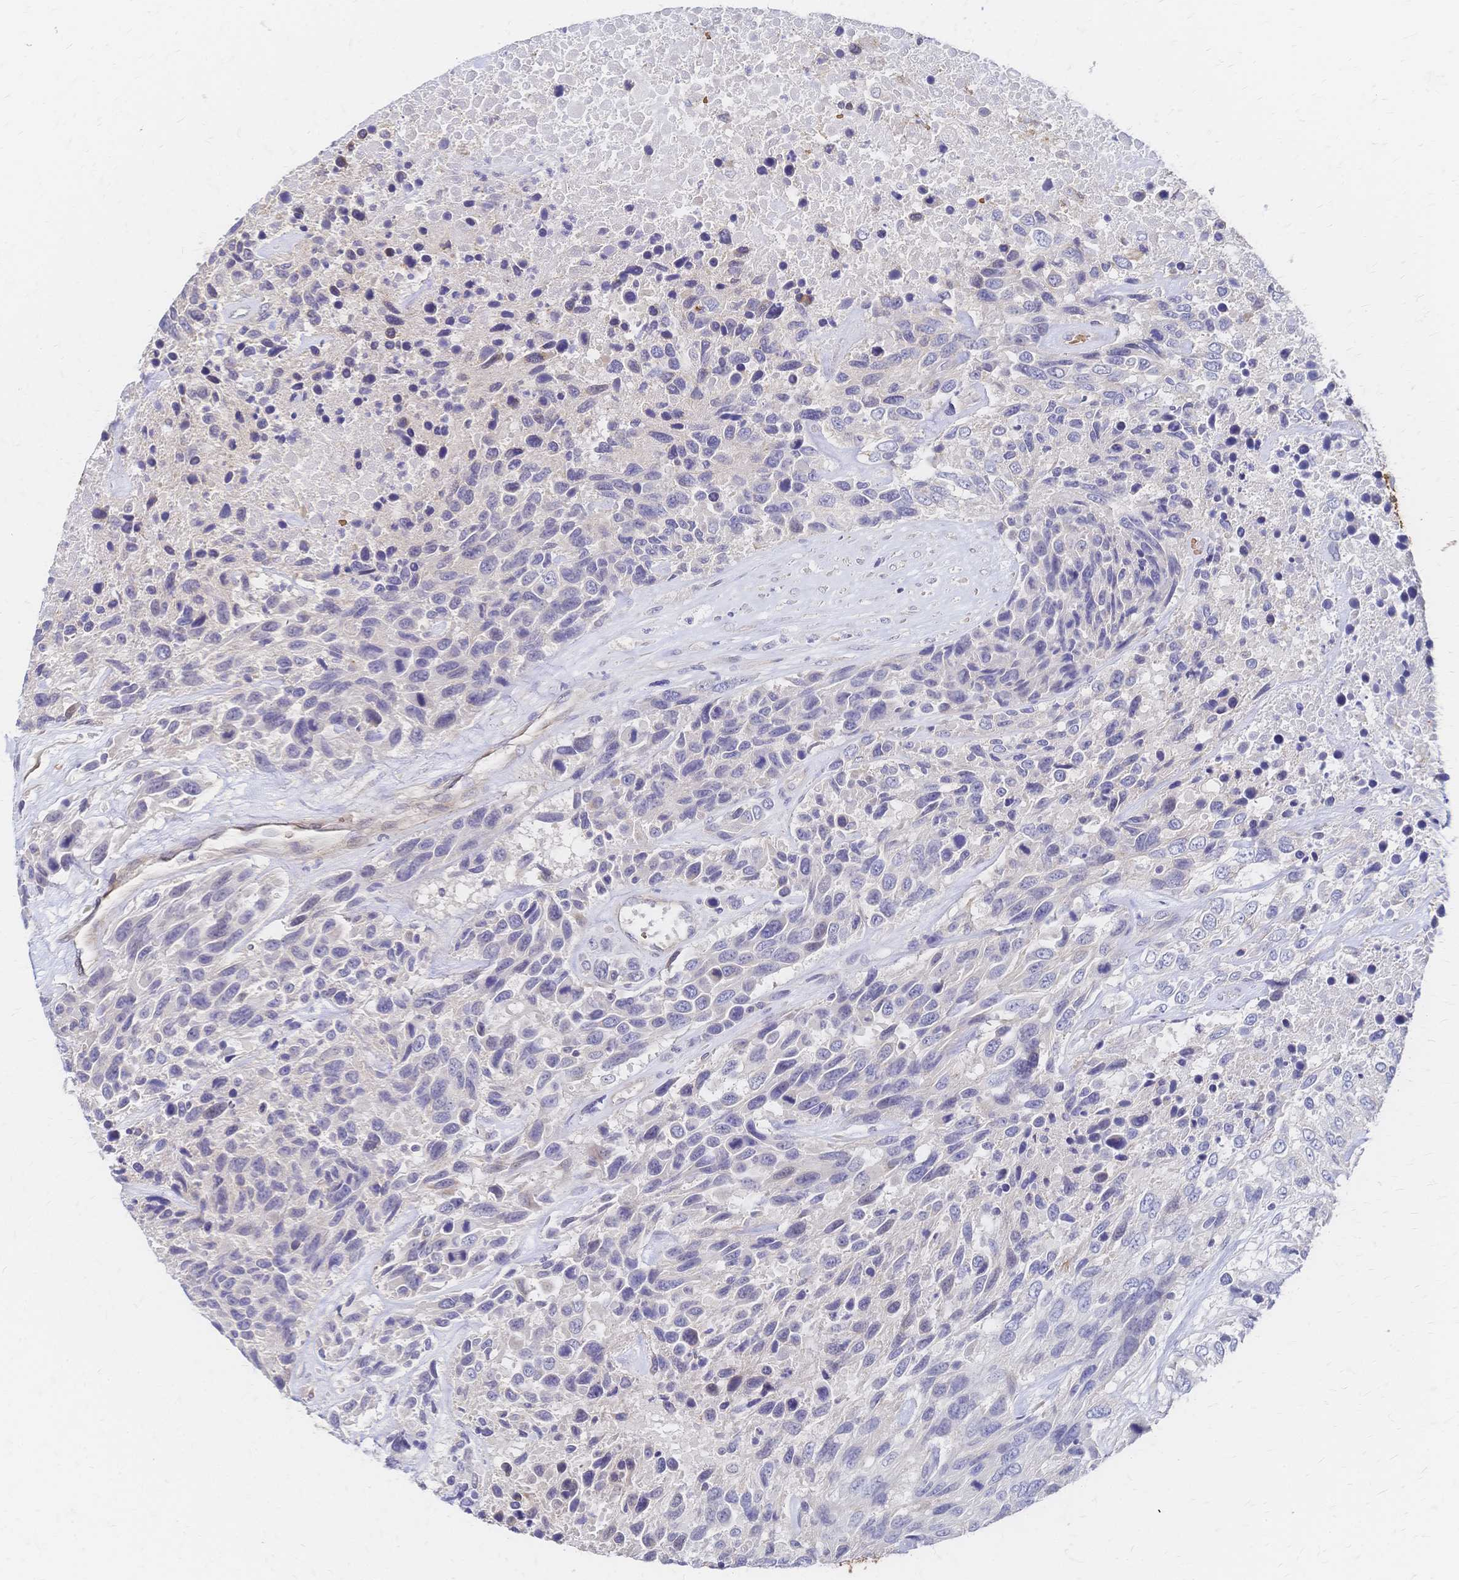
{"staining": {"intensity": "negative", "quantity": "none", "location": "none"}, "tissue": "urothelial cancer", "cell_type": "Tumor cells", "image_type": "cancer", "snomed": [{"axis": "morphology", "description": "Urothelial carcinoma, High grade"}, {"axis": "topography", "description": "Urinary bladder"}], "caption": "IHC micrograph of neoplastic tissue: urothelial cancer stained with DAB exhibits no significant protein staining in tumor cells.", "gene": "SLC5A1", "patient": {"sex": "female", "age": 70}}